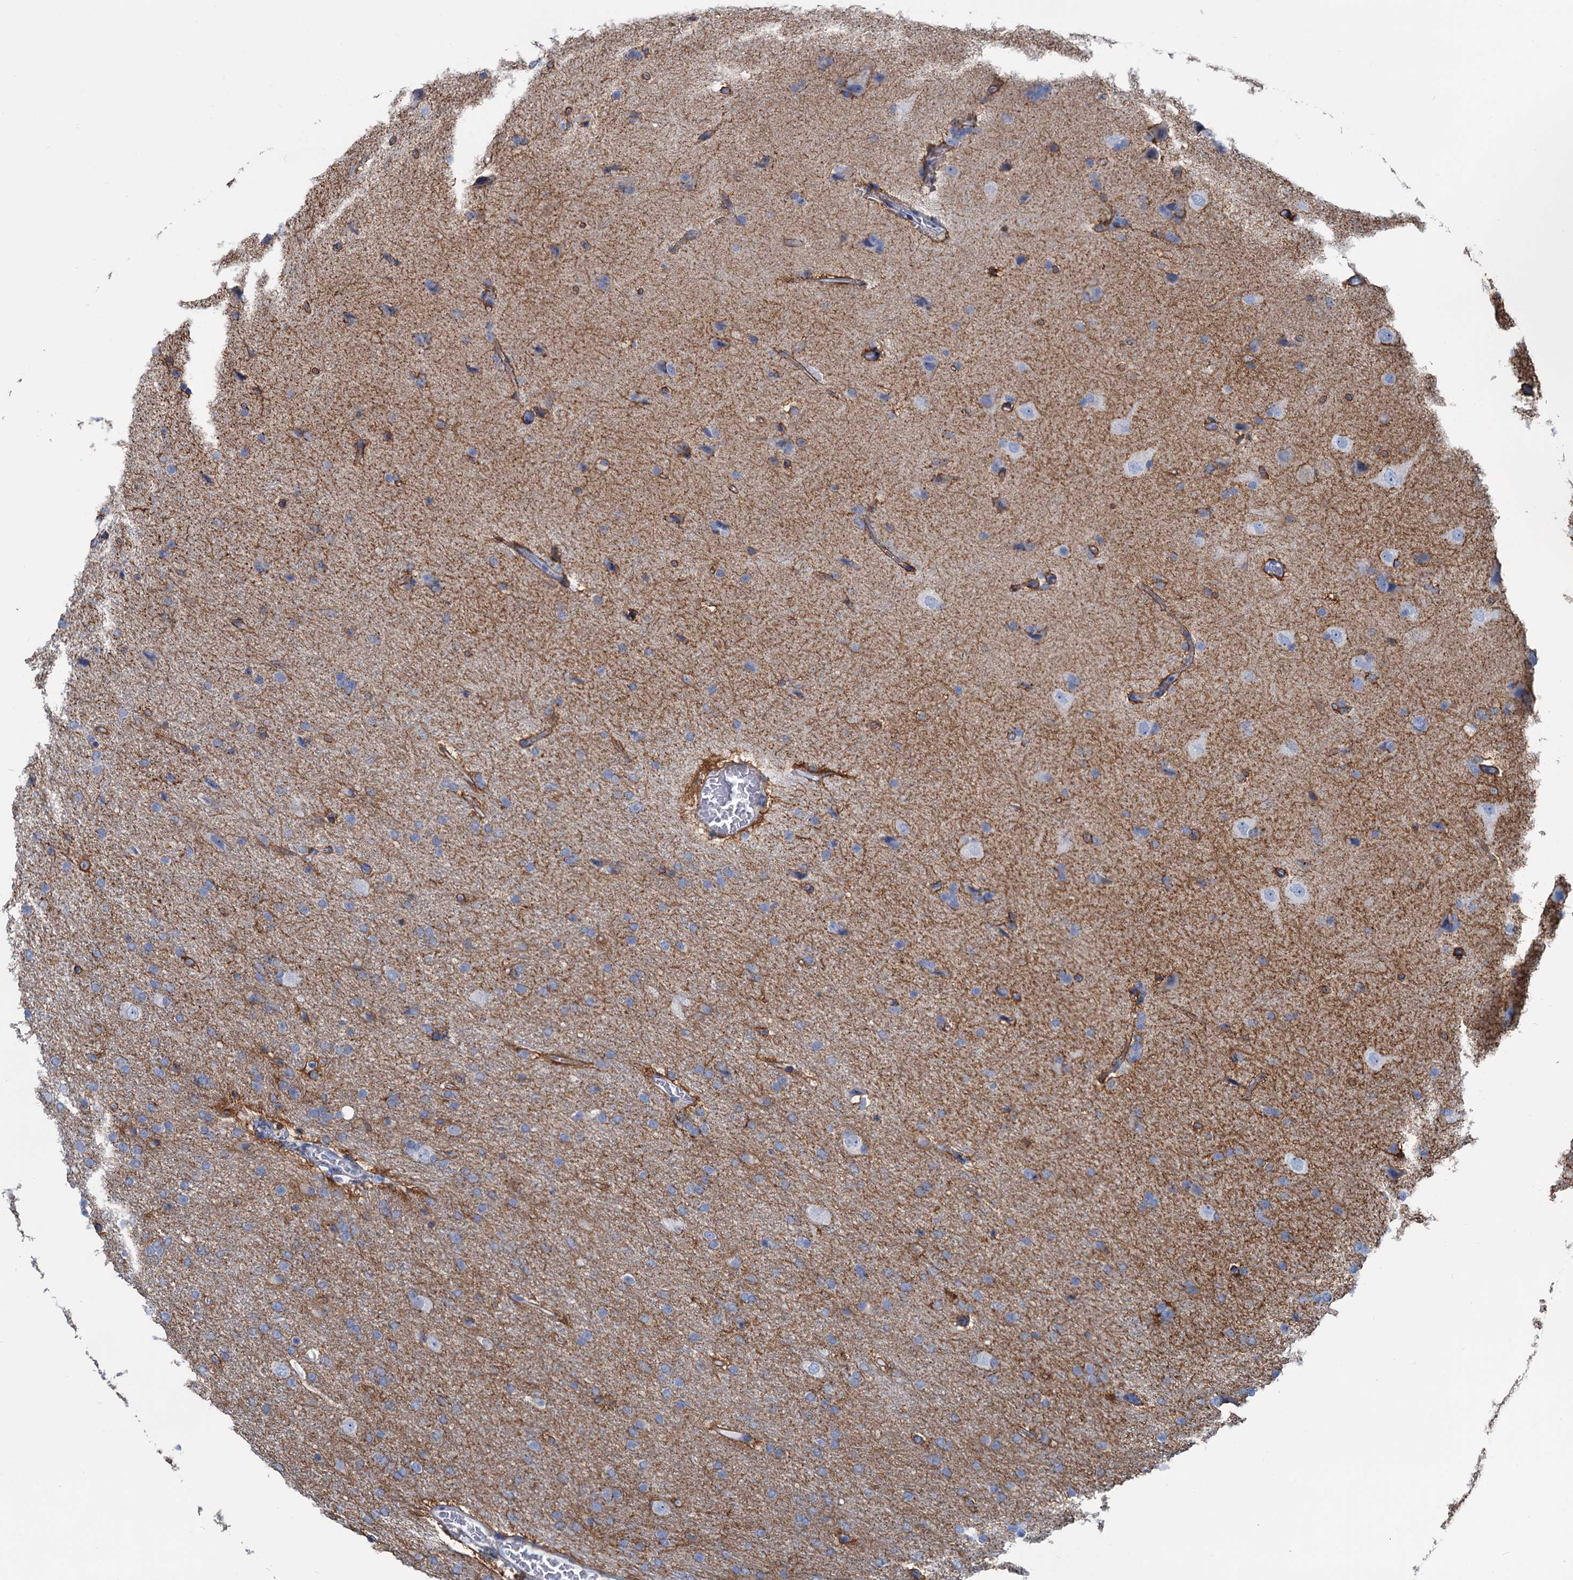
{"staining": {"intensity": "weak", "quantity": "25%-75%", "location": "cytoplasmic/membranous"}, "tissue": "glioma", "cell_type": "Tumor cells", "image_type": "cancer", "snomed": [{"axis": "morphology", "description": "Glioma, malignant, High grade"}, {"axis": "topography", "description": "Brain"}], "caption": "Protein staining of glioma tissue shows weak cytoplasmic/membranous positivity in about 25%-75% of tumor cells.", "gene": "SLC1A3", "patient": {"sex": "male", "age": 72}}